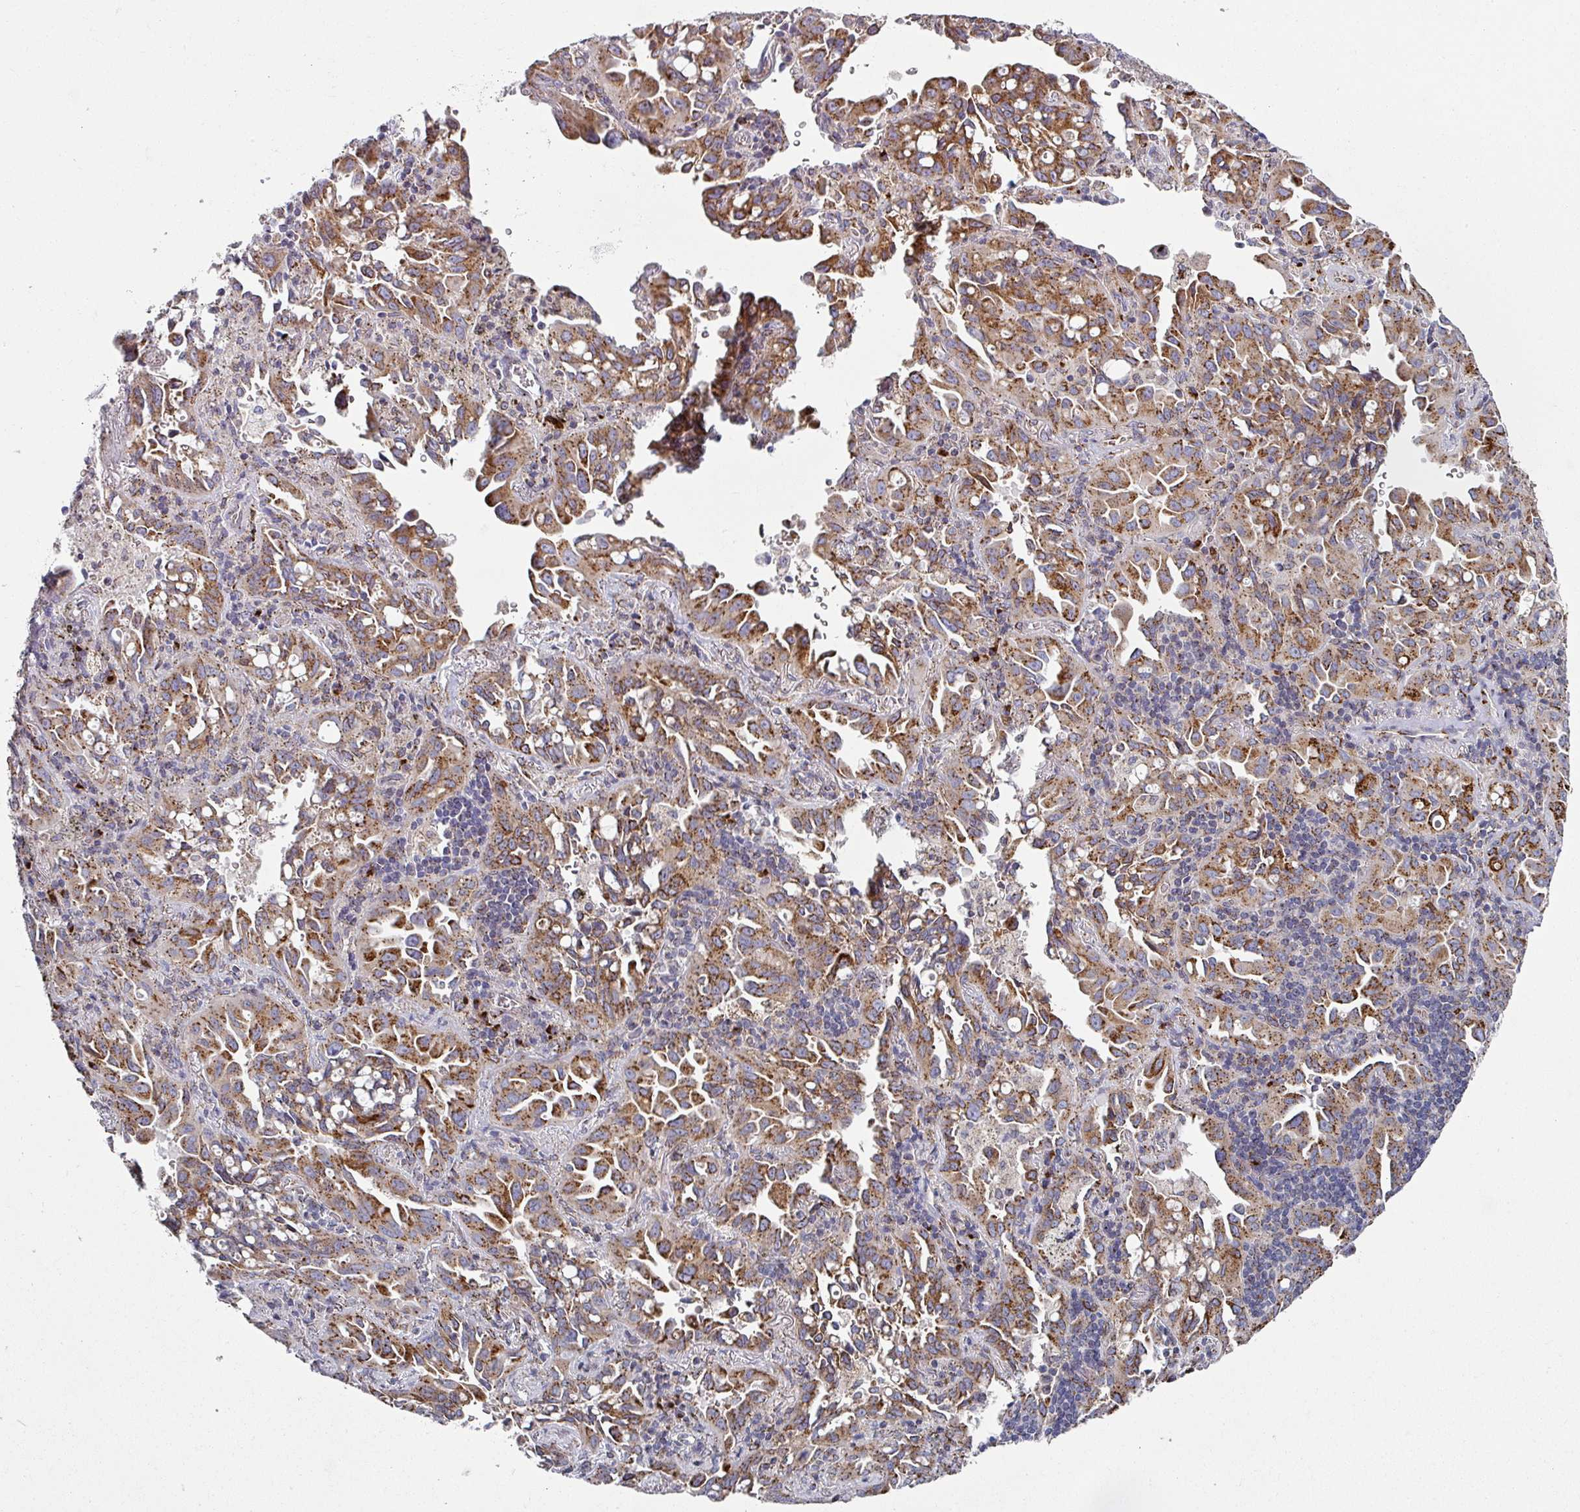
{"staining": {"intensity": "moderate", "quantity": ">75%", "location": "cytoplasmic/membranous"}, "tissue": "lung cancer", "cell_type": "Tumor cells", "image_type": "cancer", "snomed": [{"axis": "morphology", "description": "Adenocarcinoma, NOS"}, {"axis": "topography", "description": "Lung"}], "caption": "Lung cancer (adenocarcinoma) stained for a protein (brown) displays moderate cytoplasmic/membranous positive staining in approximately >75% of tumor cells.", "gene": "CCDC85B", "patient": {"sex": "male", "age": 68}}